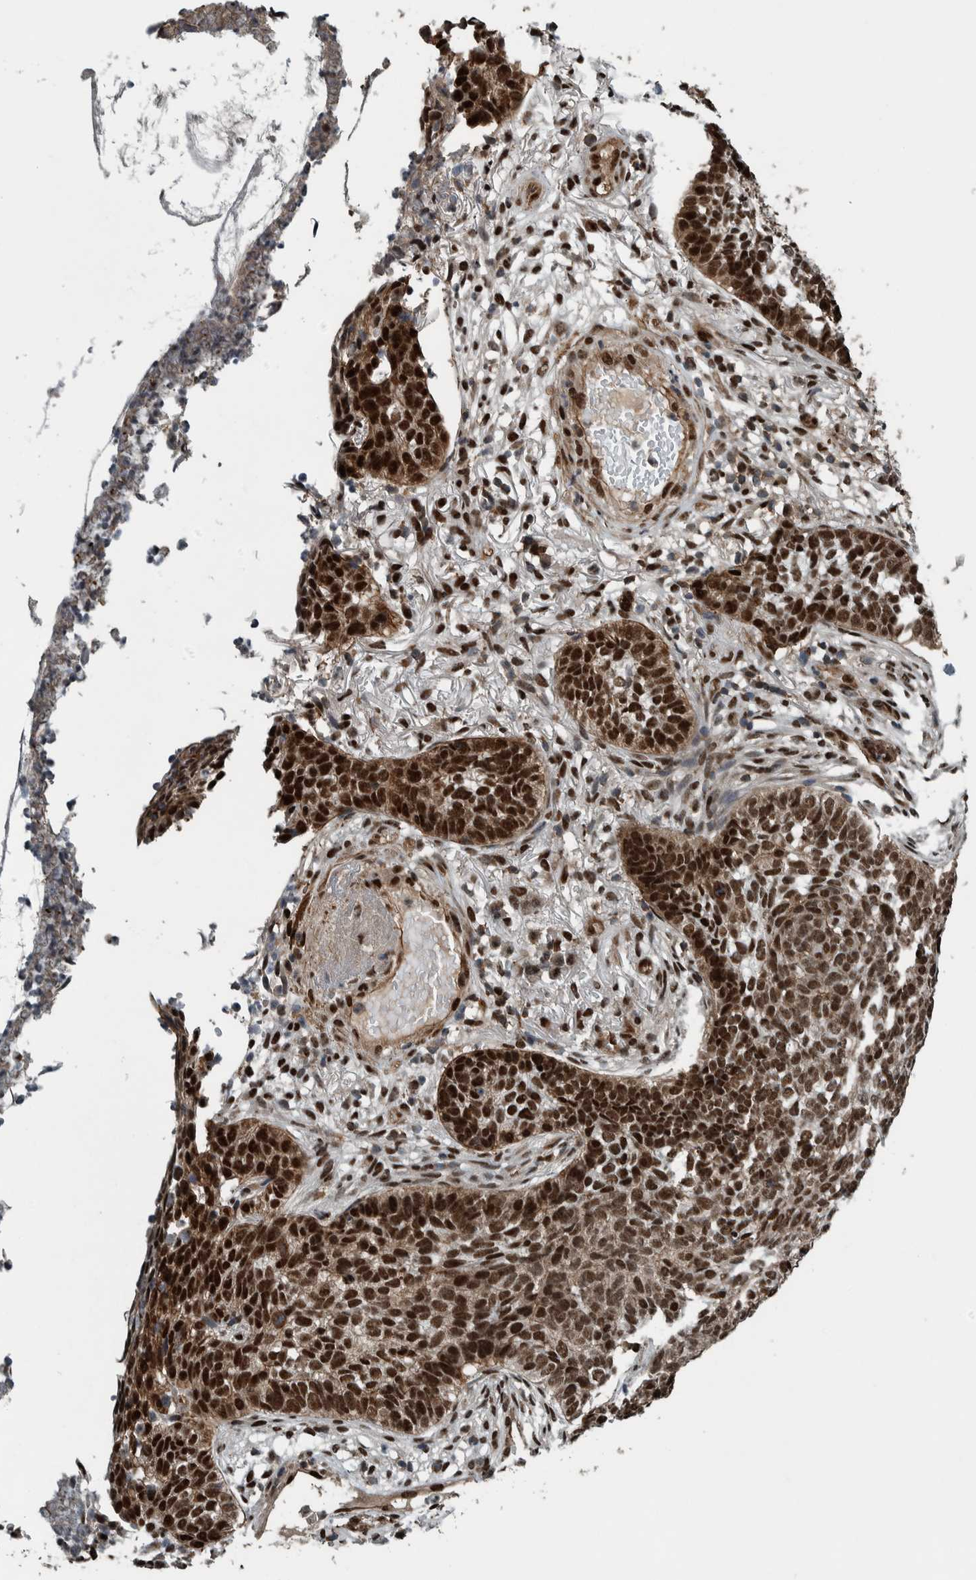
{"staining": {"intensity": "strong", "quantity": ">75%", "location": "nuclear"}, "tissue": "skin cancer", "cell_type": "Tumor cells", "image_type": "cancer", "snomed": [{"axis": "morphology", "description": "Basal cell carcinoma"}, {"axis": "topography", "description": "Skin"}], "caption": "Human basal cell carcinoma (skin) stained with a protein marker displays strong staining in tumor cells.", "gene": "FAM135B", "patient": {"sex": "male", "age": 85}}